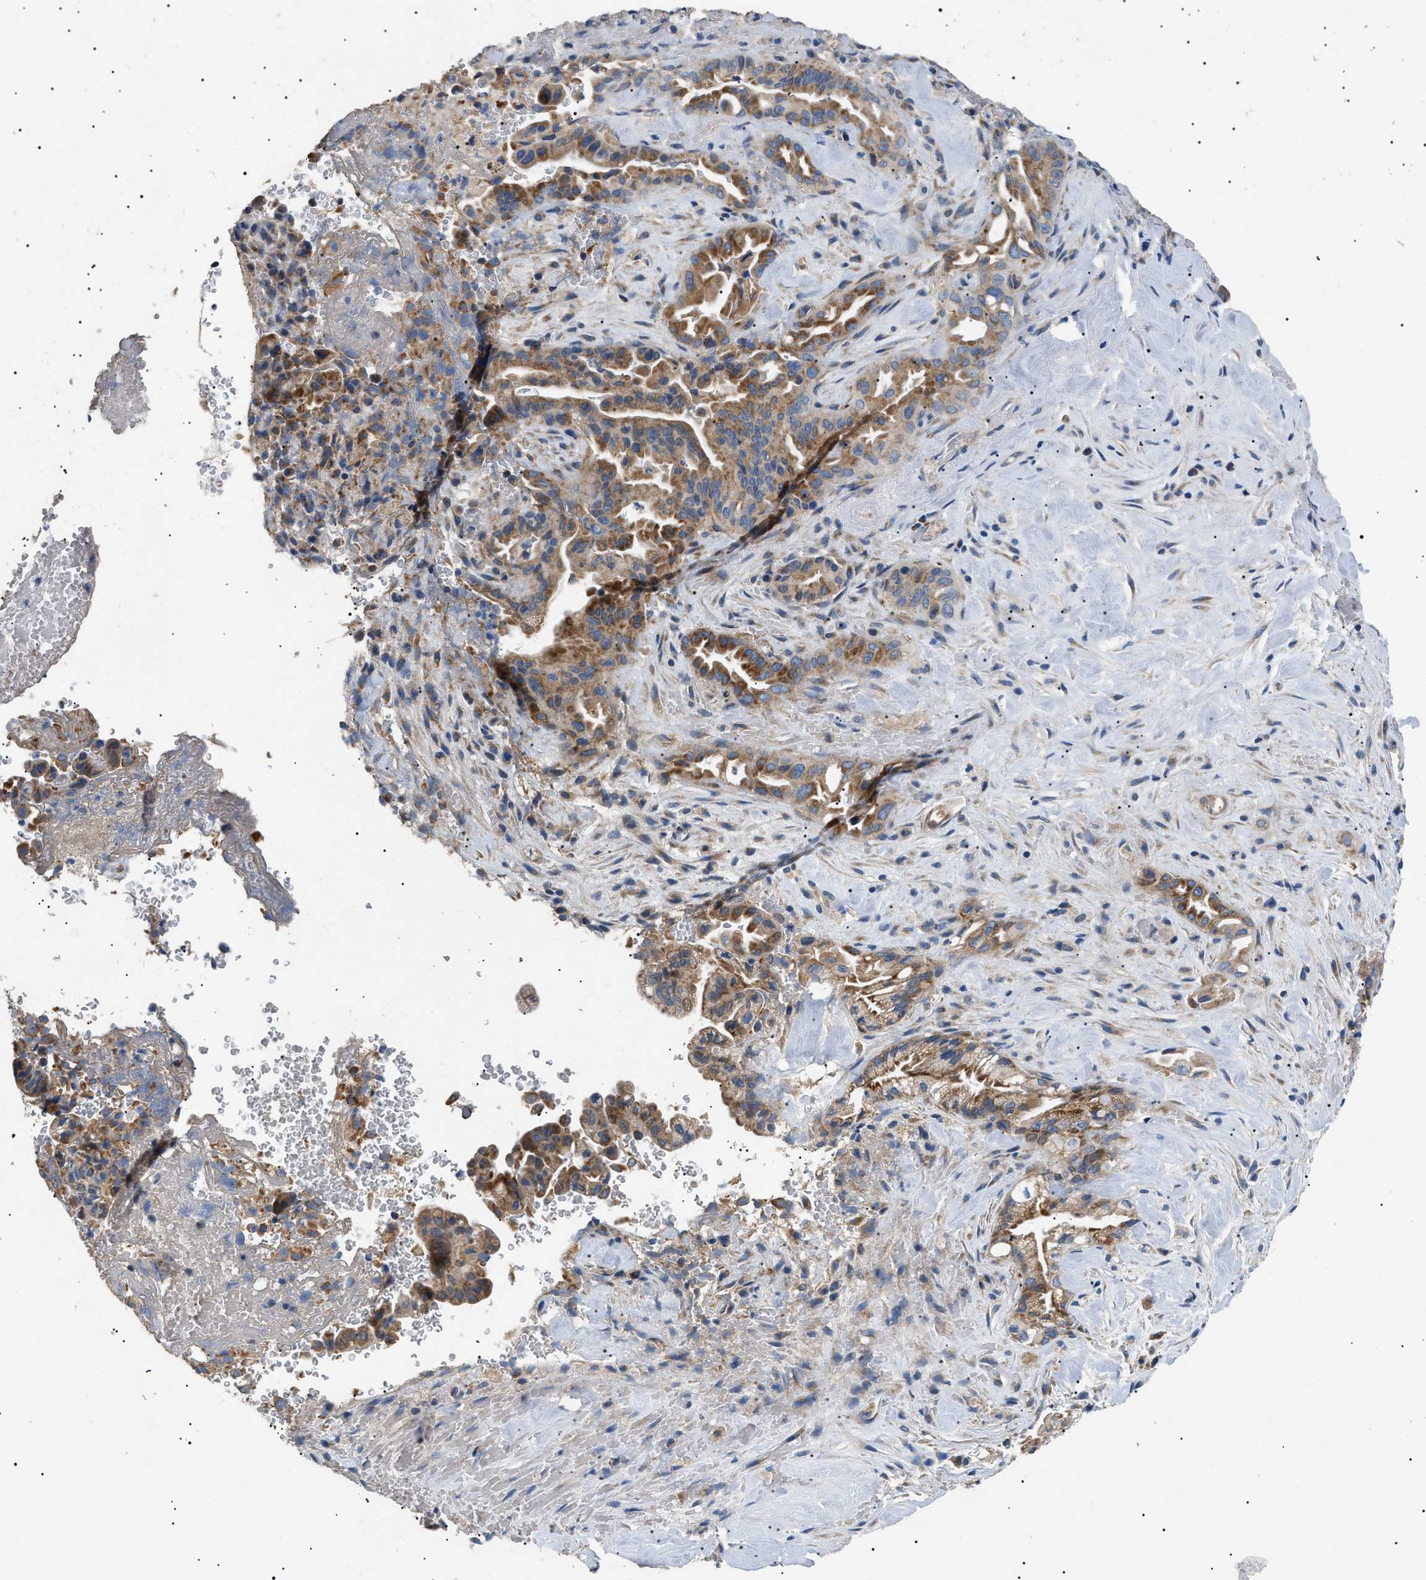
{"staining": {"intensity": "moderate", "quantity": ">75%", "location": "cytoplasmic/membranous"}, "tissue": "liver cancer", "cell_type": "Tumor cells", "image_type": "cancer", "snomed": [{"axis": "morphology", "description": "Cholangiocarcinoma"}, {"axis": "topography", "description": "Liver"}], "caption": "IHC of human liver cancer (cholangiocarcinoma) demonstrates medium levels of moderate cytoplasmic/membranous expression in about >75% of tumor cells.", "gene": "TOMM6", "patient": {"sex": "female", "age": 68}}